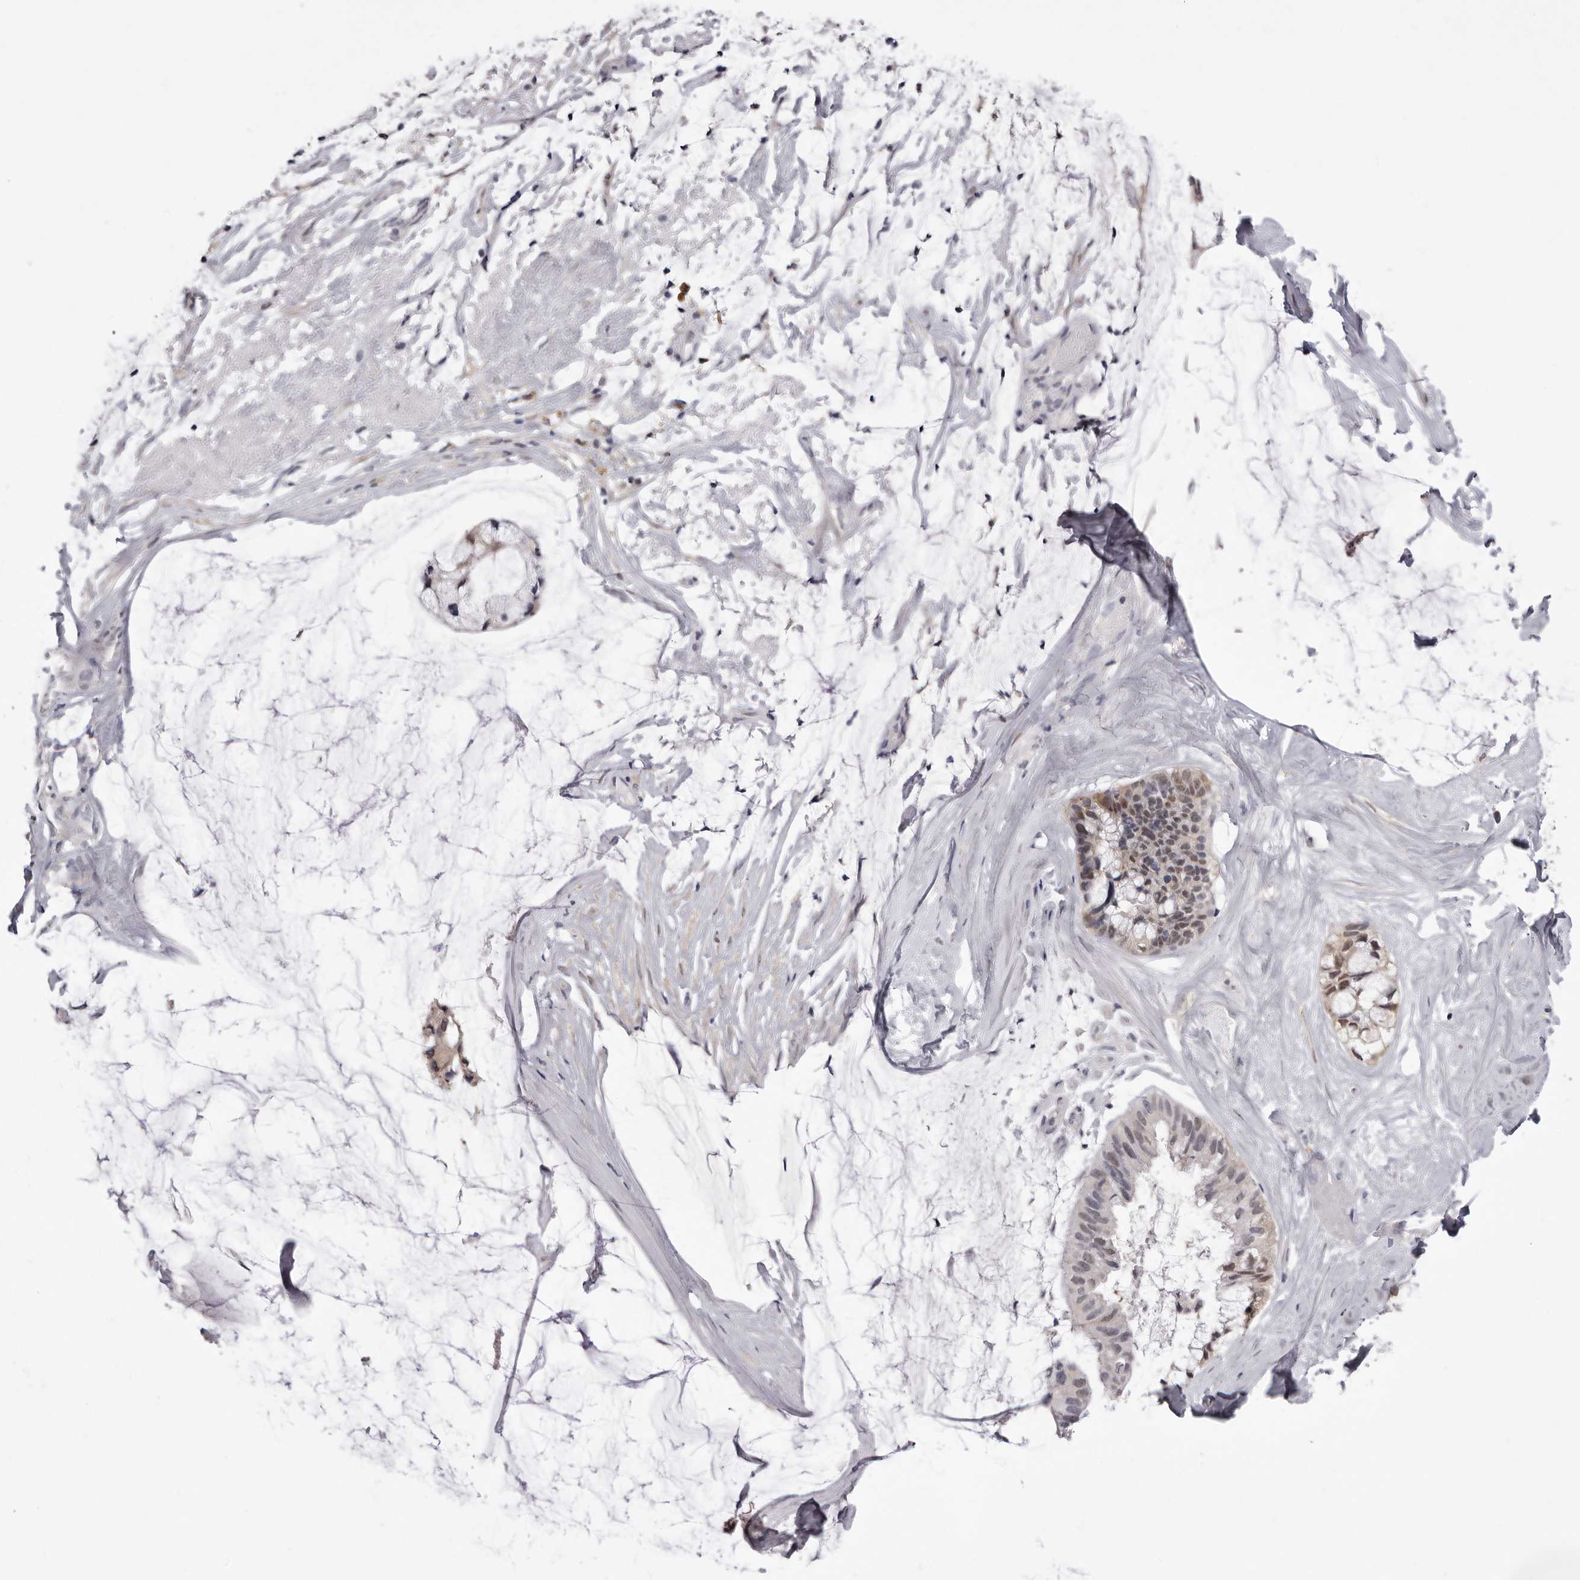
{"staining": {"intensity": "moderate", "quantity": "25%-75%", "location": "cytoplasmic/membranous,nuclear"}, "tissue": "ovarian cancer", "cell_type": "Tumor cells", "image_type": "cancer", "snomed": [{"axis": "morphology", "description": "Cystadenocarcinoma, mucinous, NOS"}, {"axis": "topography", "description": "Ovary"}], "caption": "Immunohistochemistry (IHC) (DAB (3,3'-diaminobenzidine)) staining of human ovarian cancer (mucinous cystadenocarcinoma) shows moderate cytoplasmic/membranous and nuclear protein positivity in approximately 25%-75% of tumor cells.", "gene": "MDH1", "patient": {"sex": "female", "age": 39}}